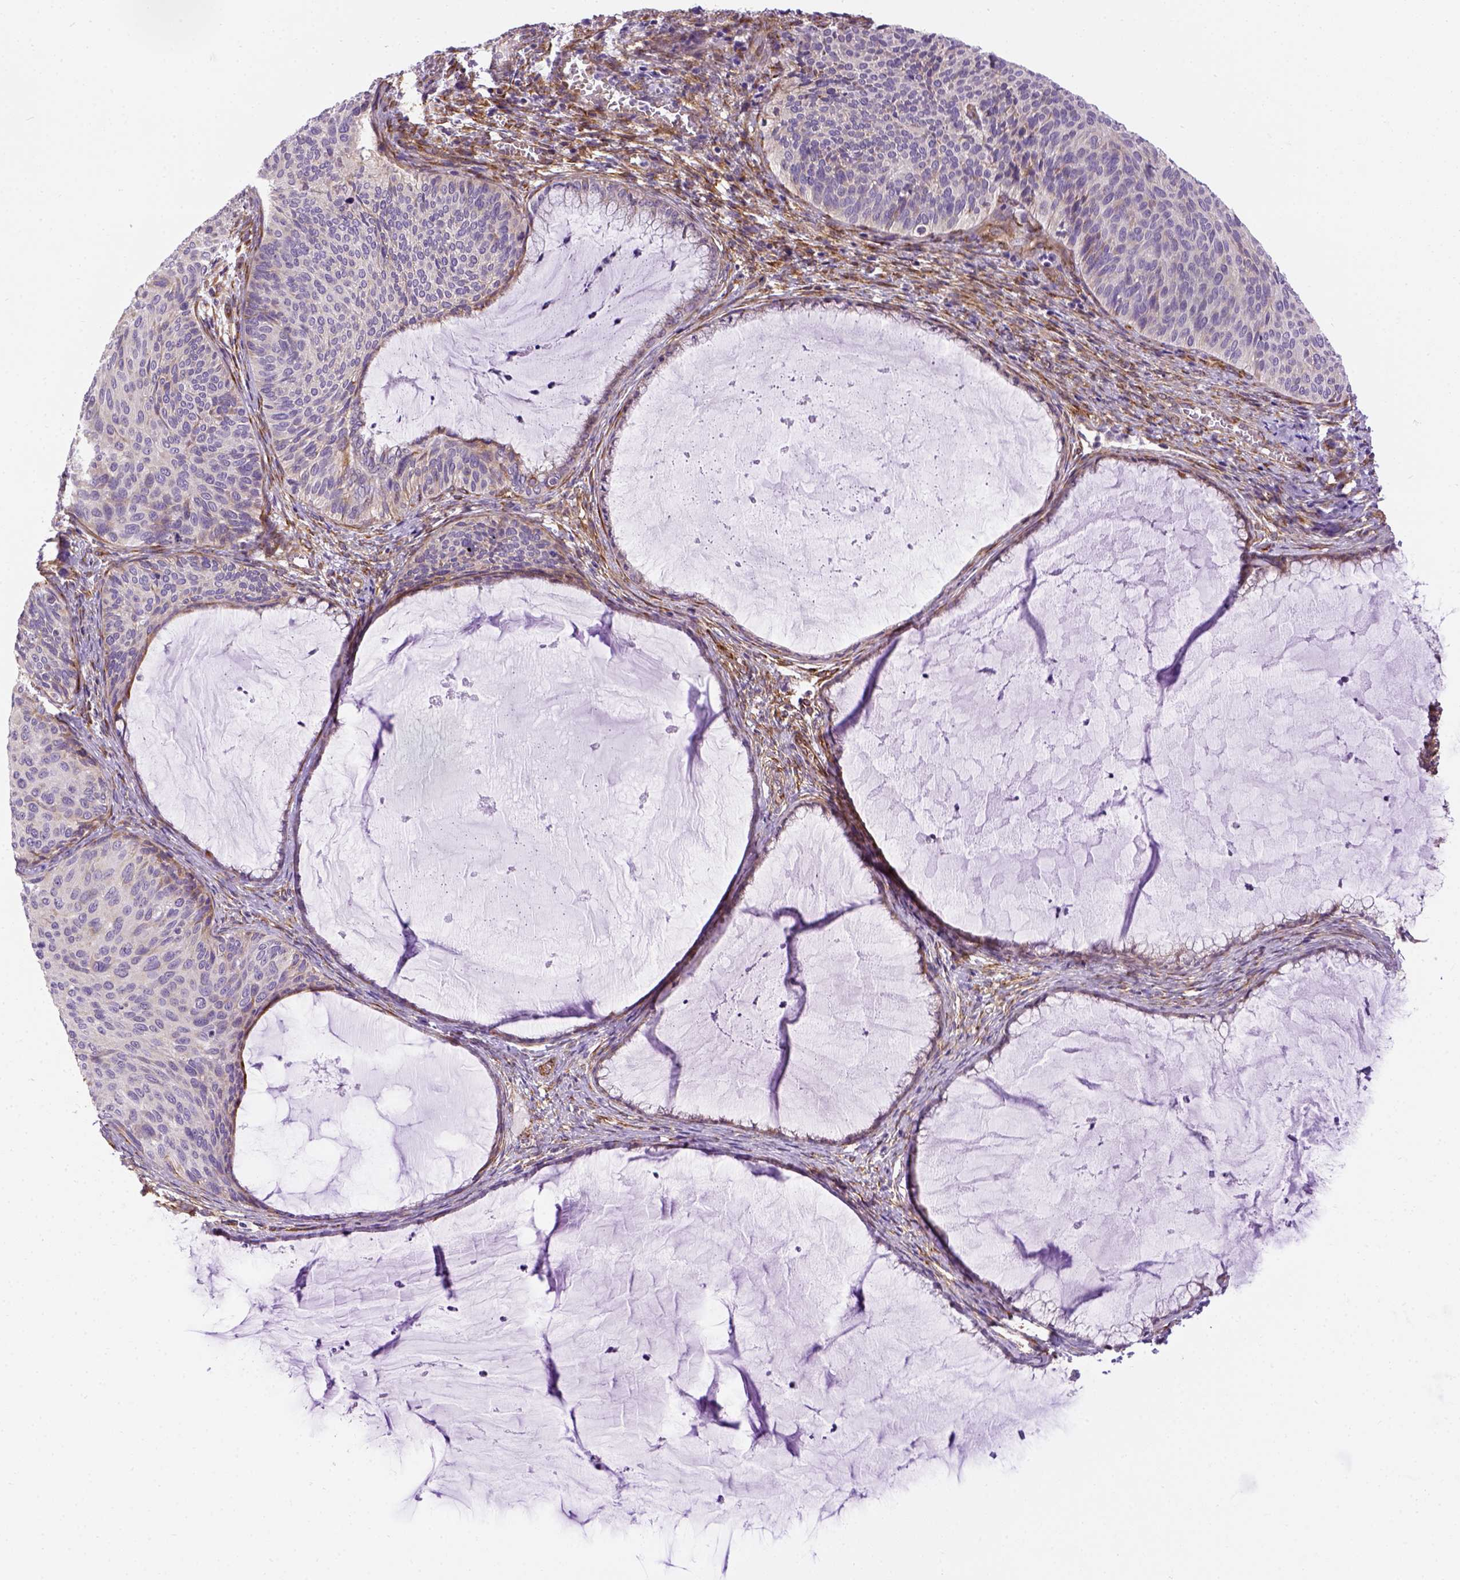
{"staining": {"intensity": "negative", "quantity": "none", "location": "none"}, "tissue": "cervical cancer", "cell_type": "Tumor cells", "image_type": "cancer", "snomed": [{"axis": "morphology", "description": "Squamous cell carcinoma, NOS"}, {"axis": "topography", "description": "Cervix"}], "caption": "Cervical squamous cell carcinoma stained for a protein using immunohistochemistry displays no positivity tumor cells.", "gene": "KAZN", "patient": {"sex": "female", "age": 36}}